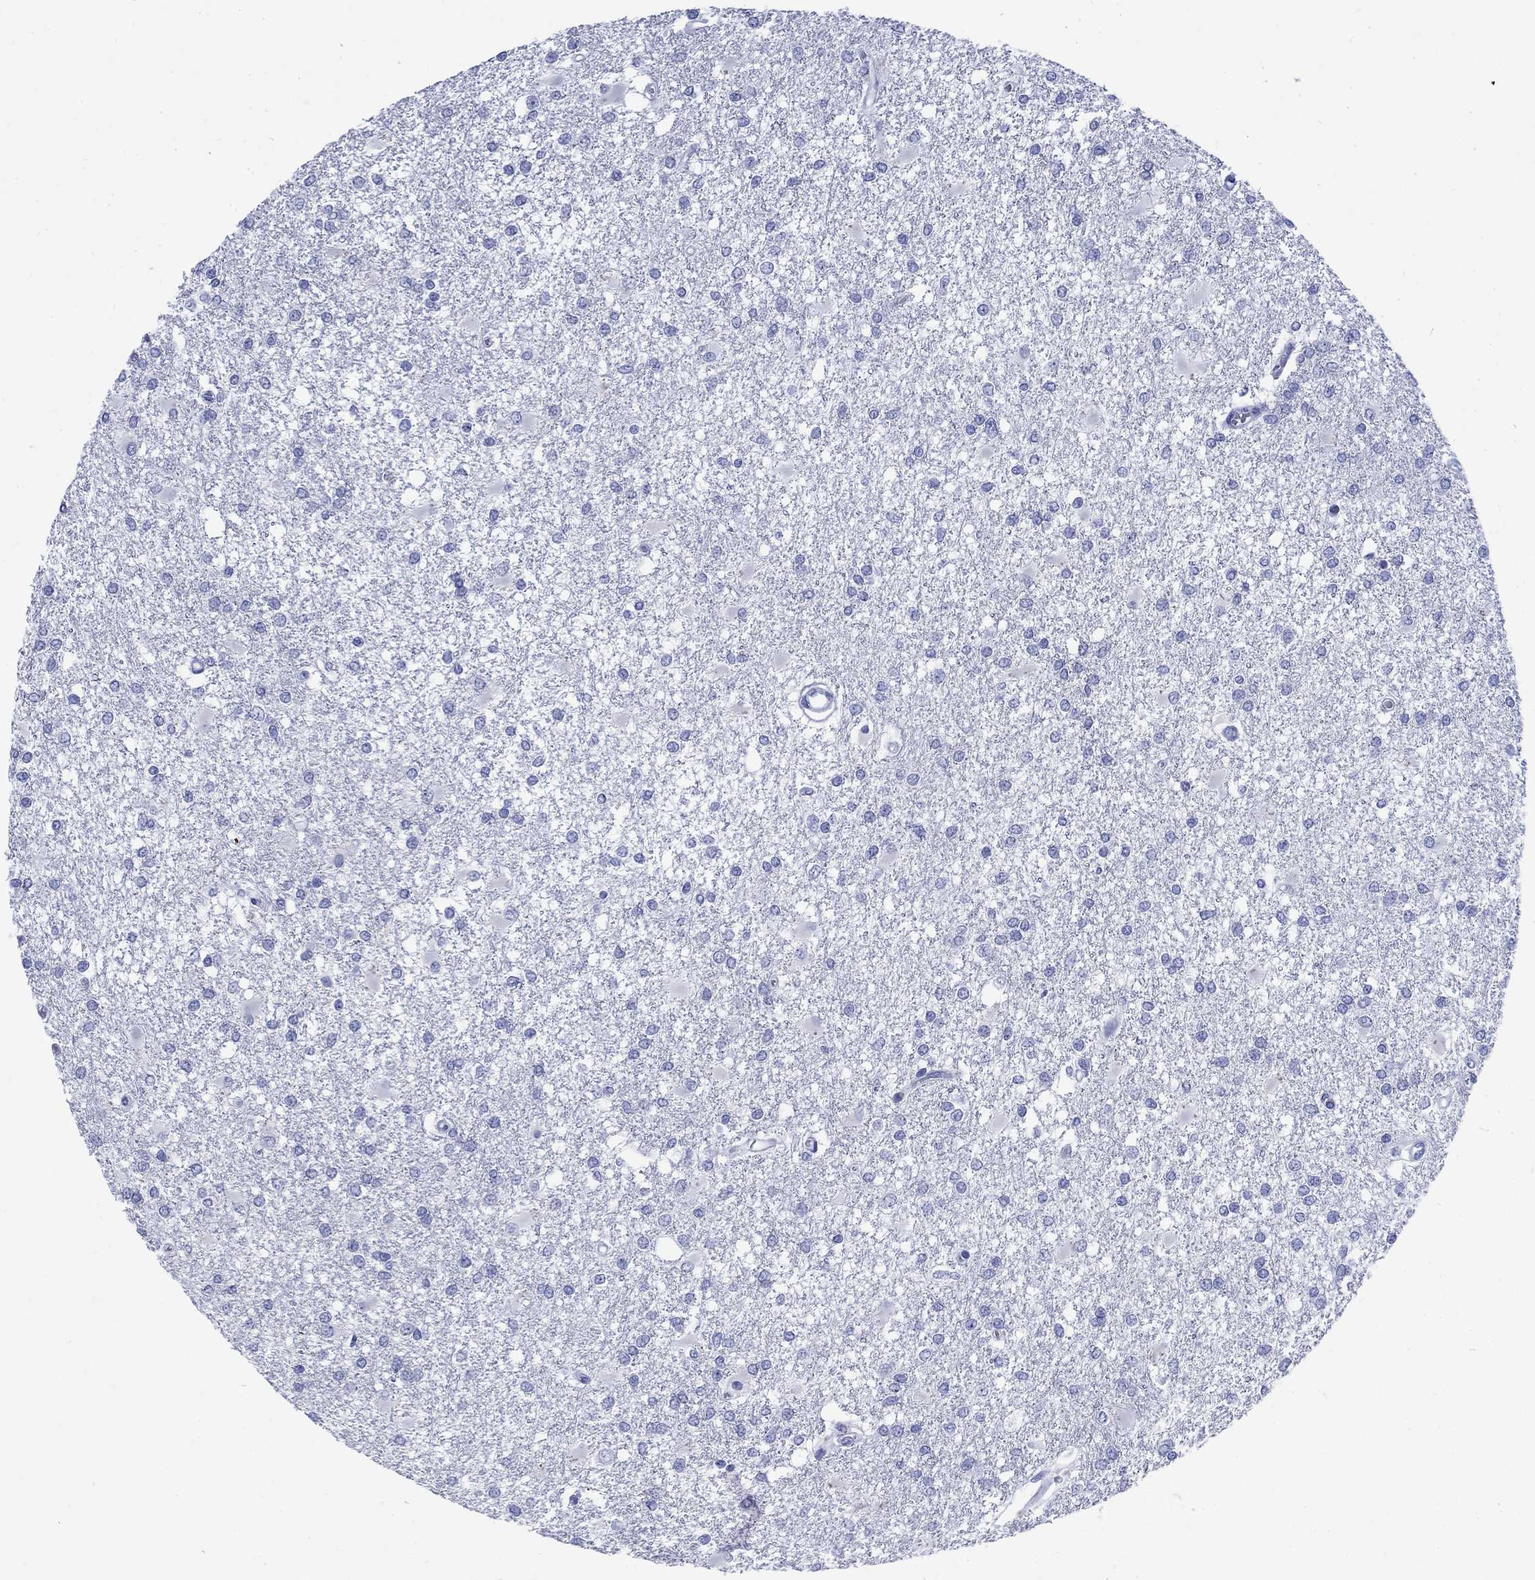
{"staining": {"intensity": "negative", "quantity": "none", "location": "none"}, "tissue": "glioma", "cell_type": "Tumor cells", "image_type": "cancer", "snomed": [{"axis": "morphology", "description": "Glioma, malignant, High grade"}, {"axis": "topography", "description": "Cerebral cortex"}], "caption": "Malignant glioma (high-grade) stained for a protein using immunohistochemistry (IHC) exhibits no positivity tumor cells.", "gene": "KRT76", "patient": {"sex": "male", "age": 79}}